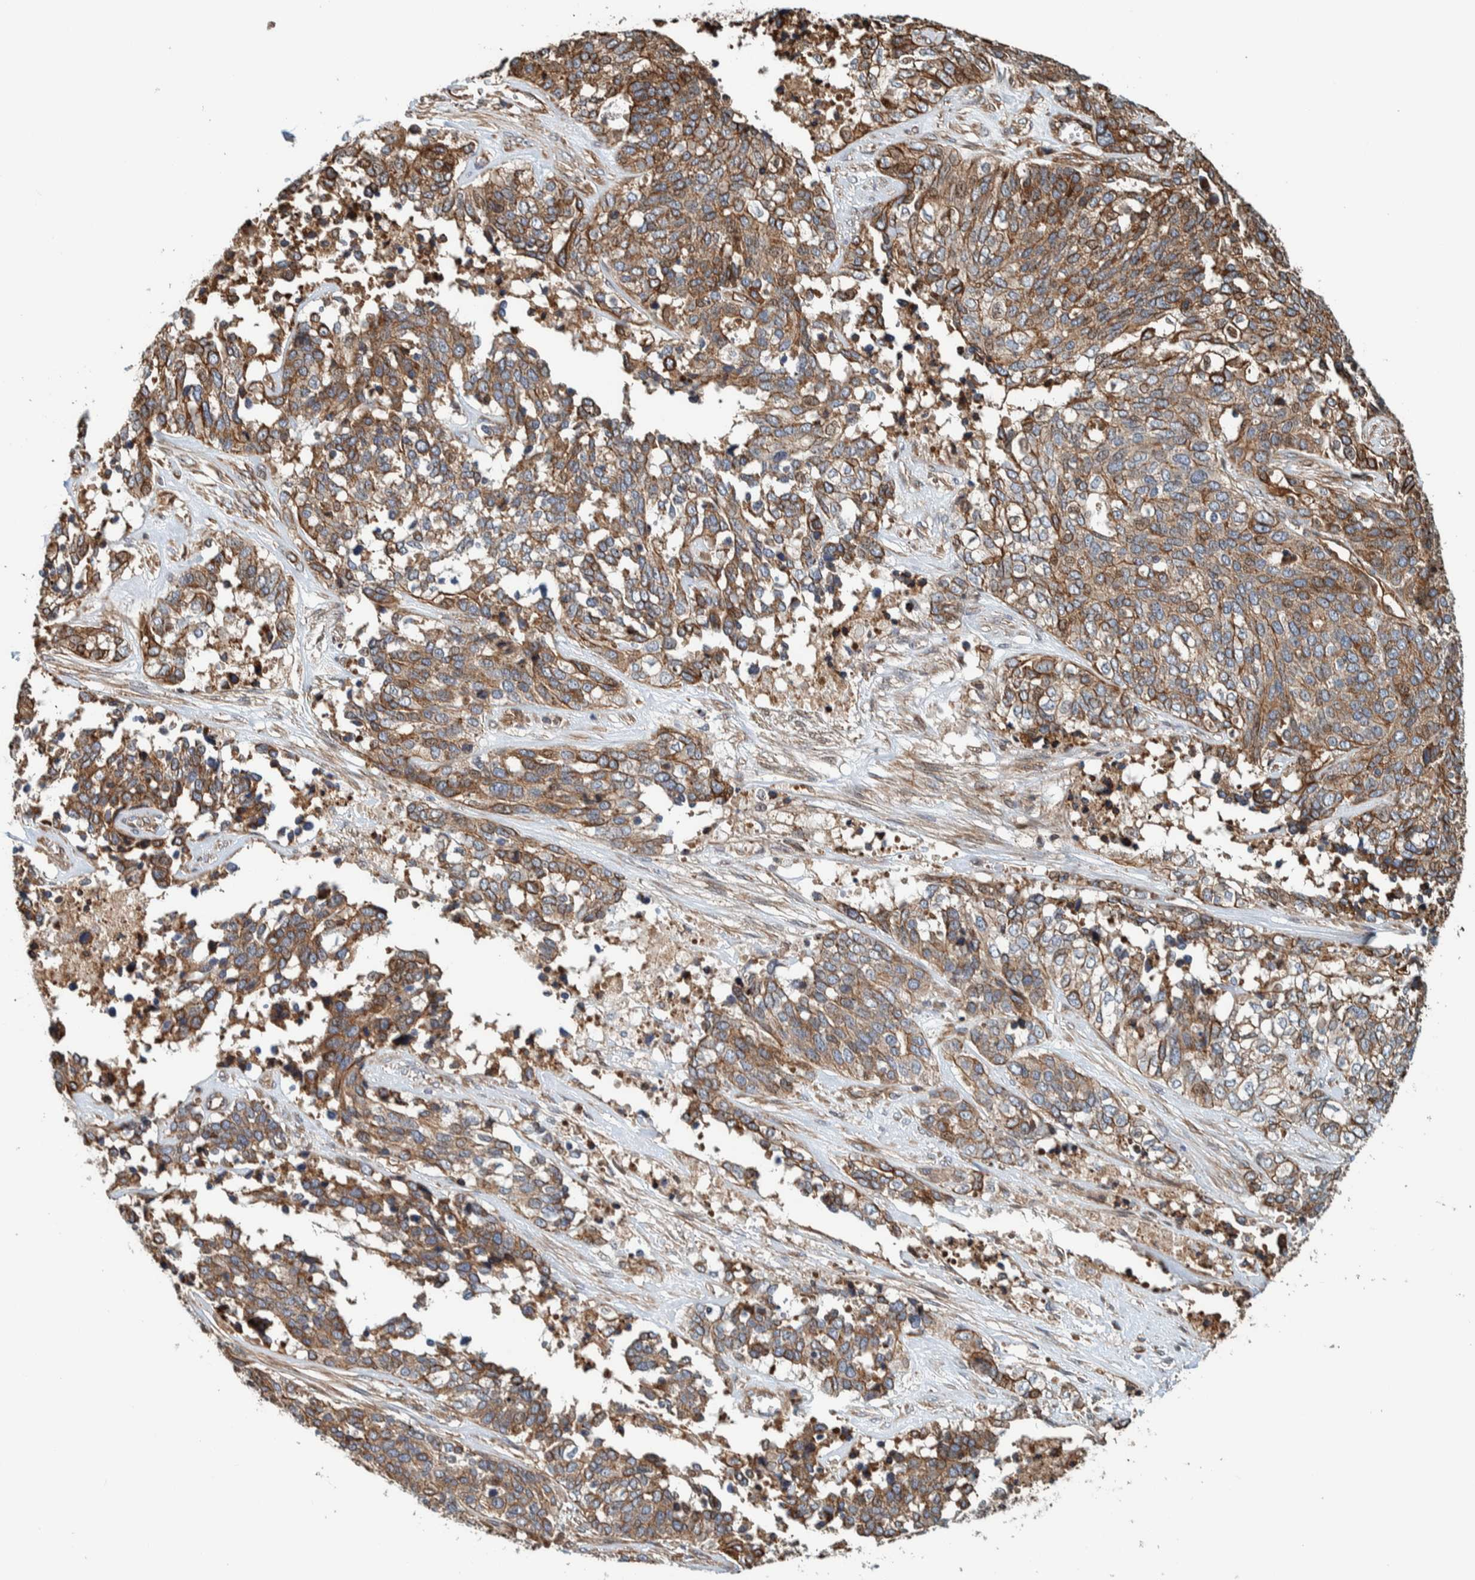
{"staining": {"intensity": "moderate", "quantity": ">75%", "location": "cytoplasmic/membranous"}, "tissue": "ovarian cancer", "cell_type": "Tumor cells", "image_type": "cancer", "snomed": [{"axis": "morphology", "description": "Cystadenocarcinoma, serous, NOS"}, {"axis": "topography", "description": "Ovary"}], "caption": "Immunohistochemistry photomicrograph of serous cystadenocarcinoma (ovarian) stained for a protein (brown), which reveals medium levels of moderate cytoplasmic/membranous staining in about >75% of tumor cells.", "gene": "PKD1L1", "patient": {"sex": "female", "age": 44}}